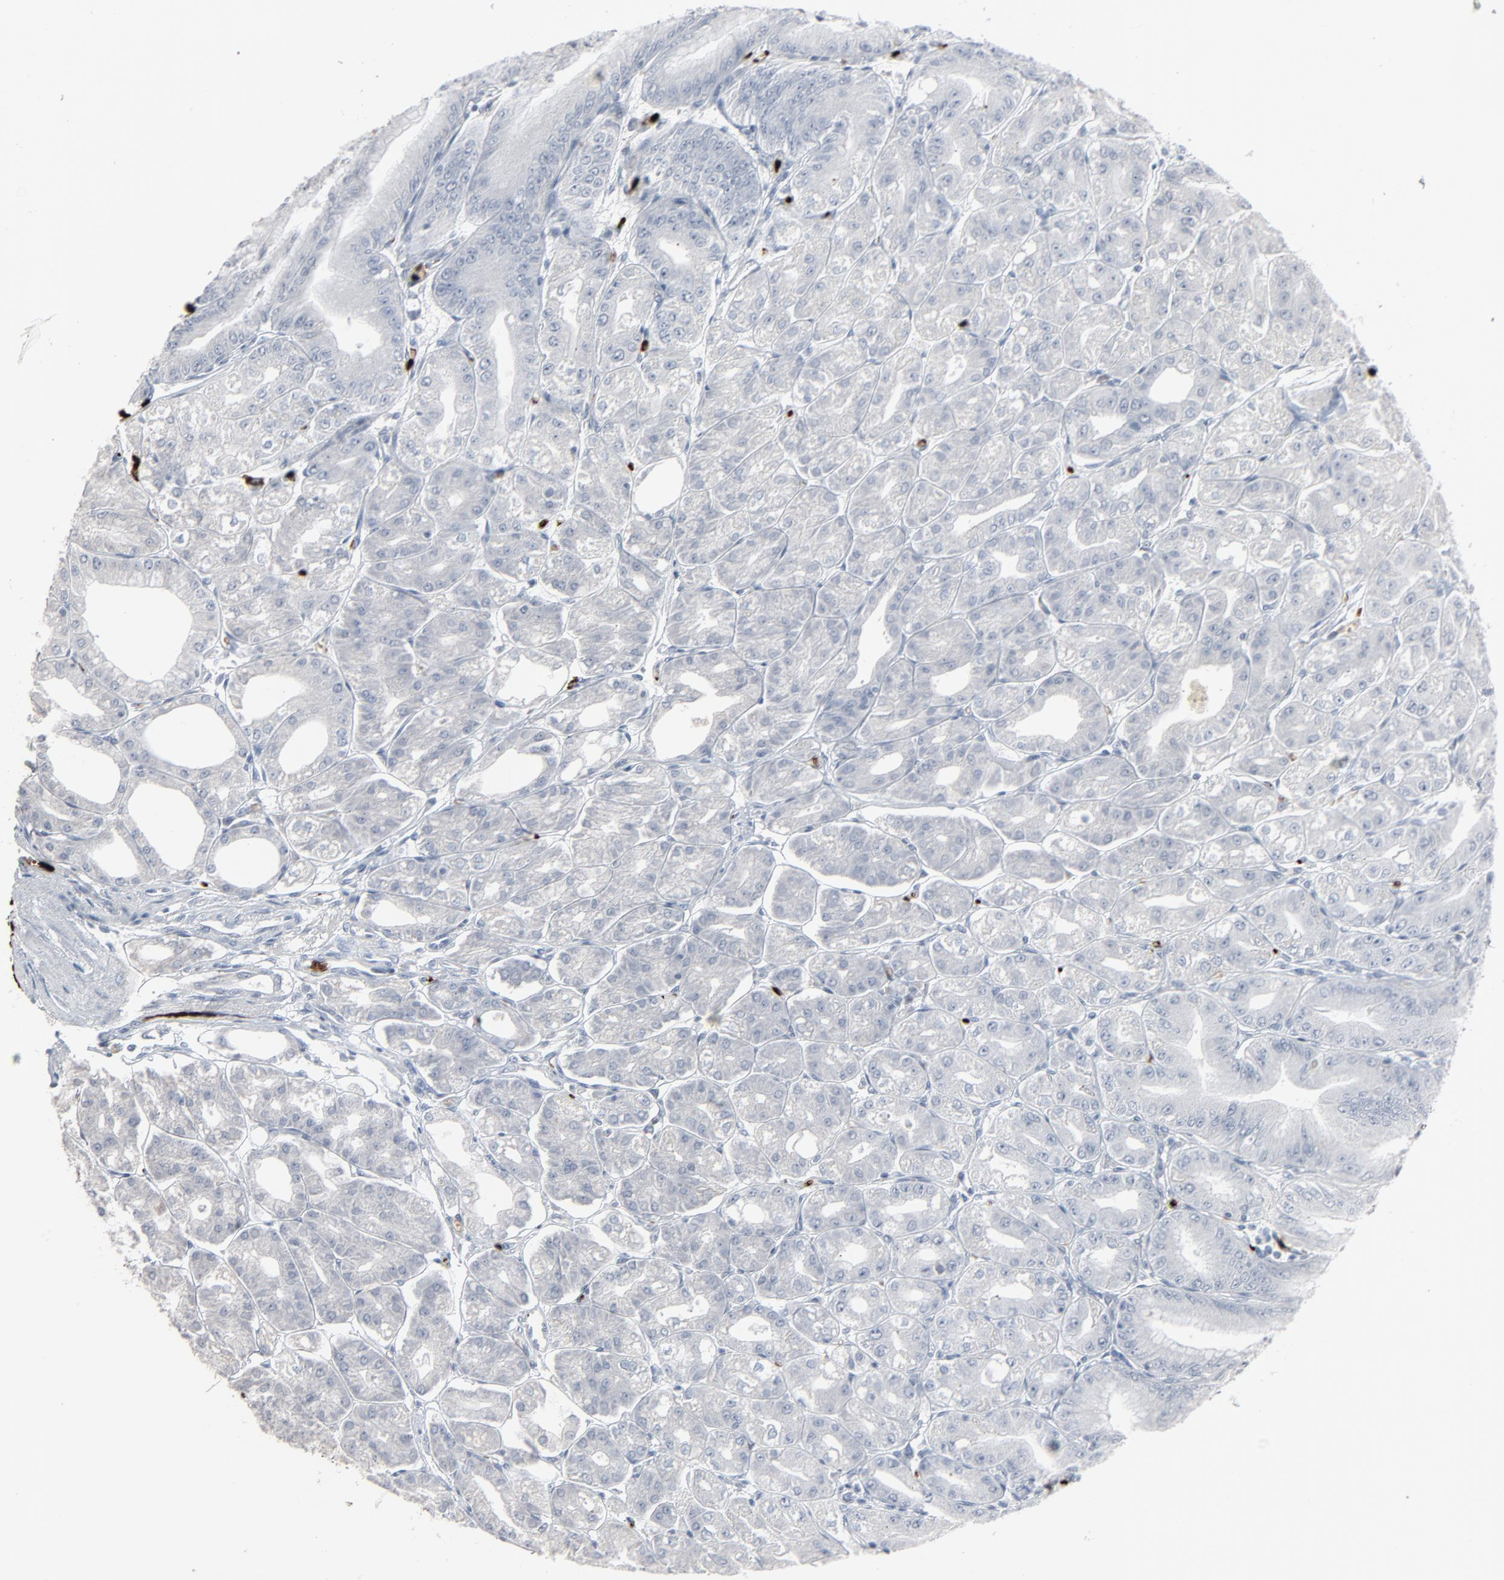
{"staining": {"intensity": "negative", "quantity": "none", "location": "none"}, "tissue": "stomach", "cell_type": "Glandular cells", "image_type": "normal", "snomed": [{"axis": "morphology", "description": "Normal tissue, NOS"}, {"axis": "topography", "description": "Stomach, lower"}], "caption": "An immunohistochemistry (IHC) image of benign stomach is shown. There is no staining in glandular cells of stomach.", "gene": "SAGE1", "patient": {"sex": "male", "age": 71}}